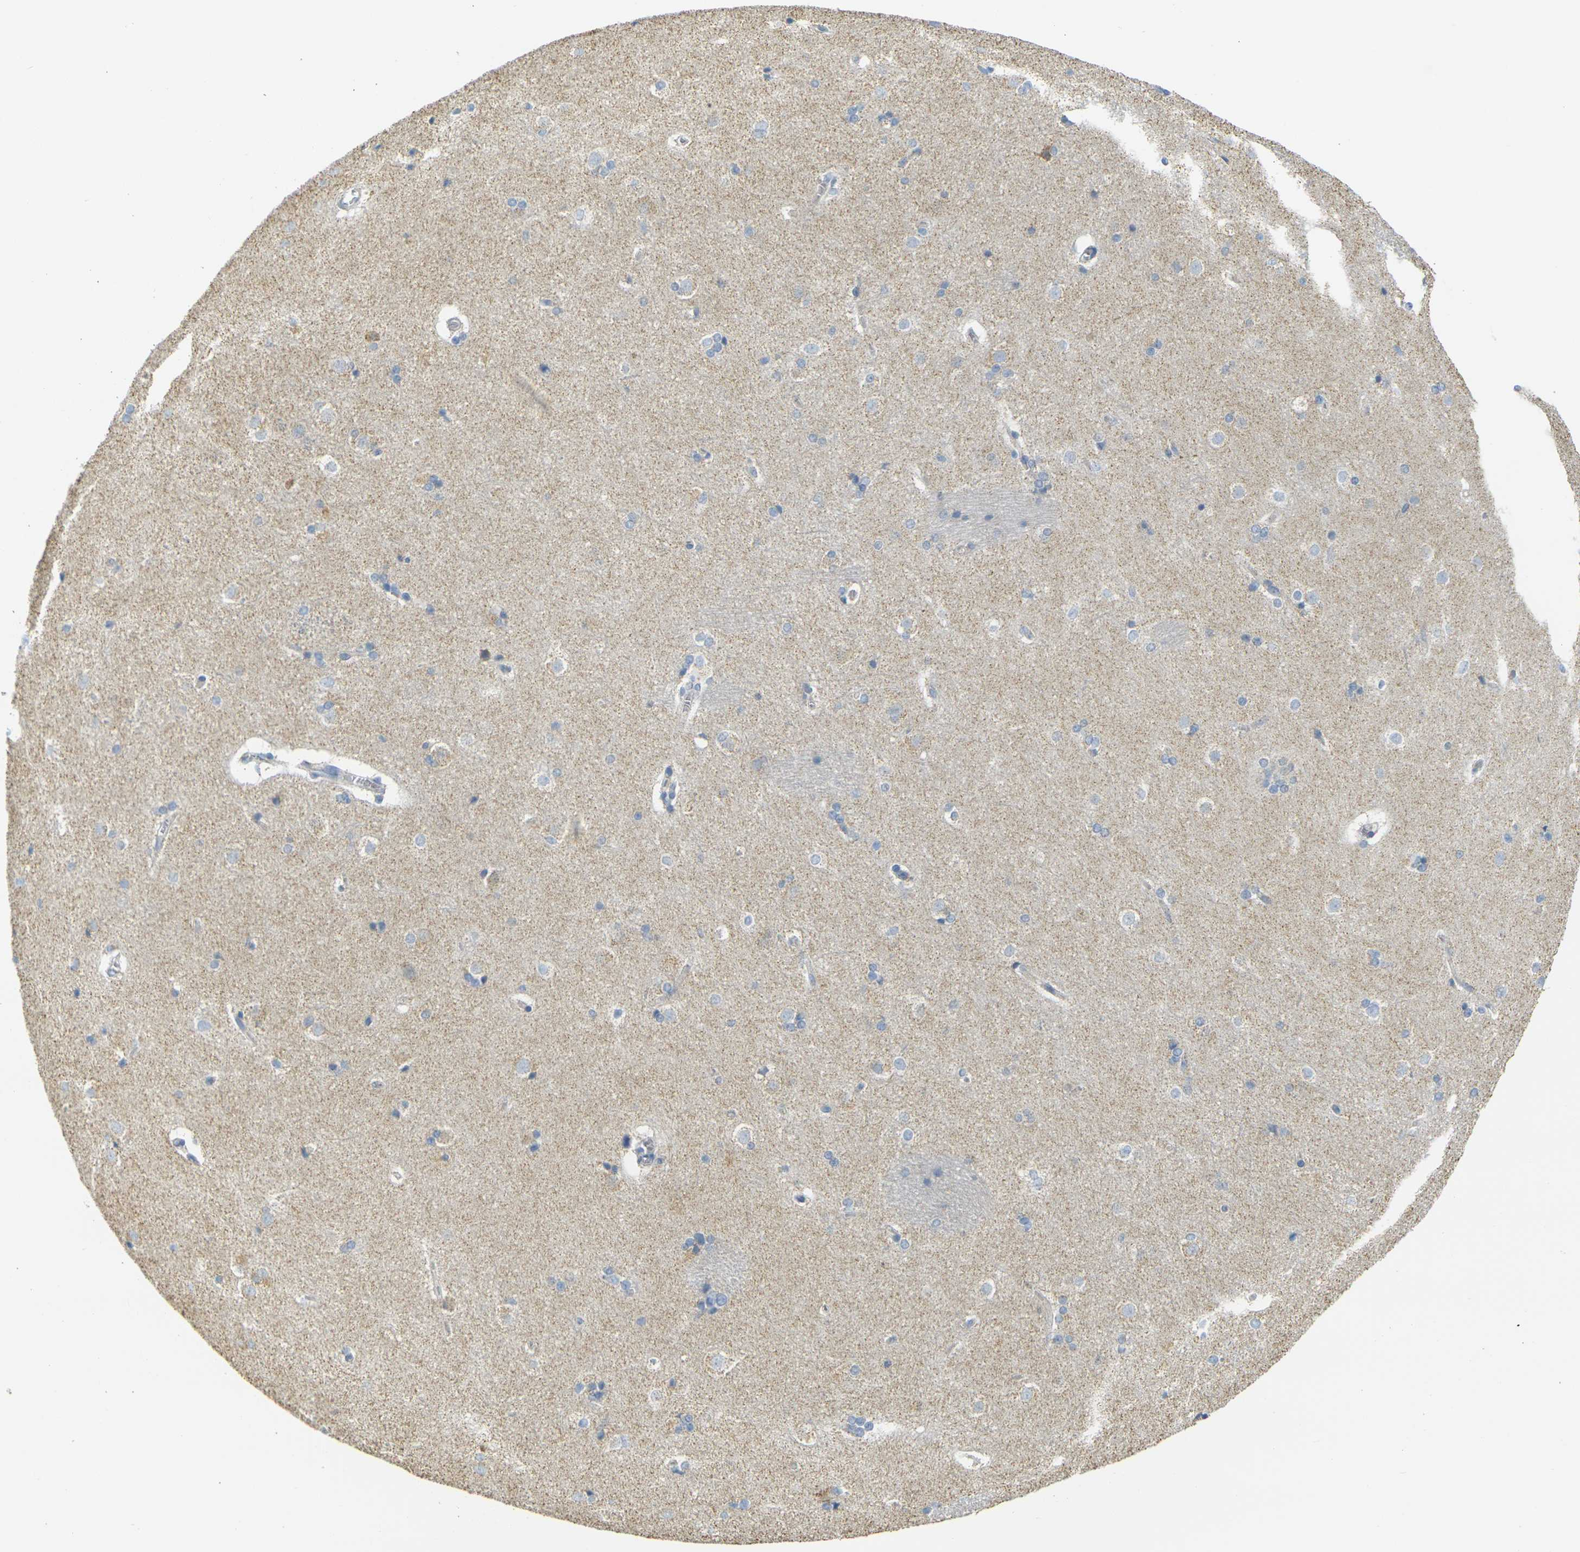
{"staining": {"intensity": "weak", "quantity": "<25%", "location": "cytoplasmic/membranous"}, "tissue": "caudate", "cell_type": "Glial cells", "image_type": "normal", "snomed": [{"axis": "morphology", "description": "Normal tissue, NOS"}, {"axis": "topography", "description": "Lateral ventricle wall"}], "caption": "DAB immunohistochemical staining of normal human caudate exhibits no significant staining in glial cells. (Stains: DAB immunohistochemistry with hematoxylin counter stain, Microscopy: brightfield microscopy at high magnification).", "gene": "PARD6B", "patient": {"sex": "female", "age": 19}}